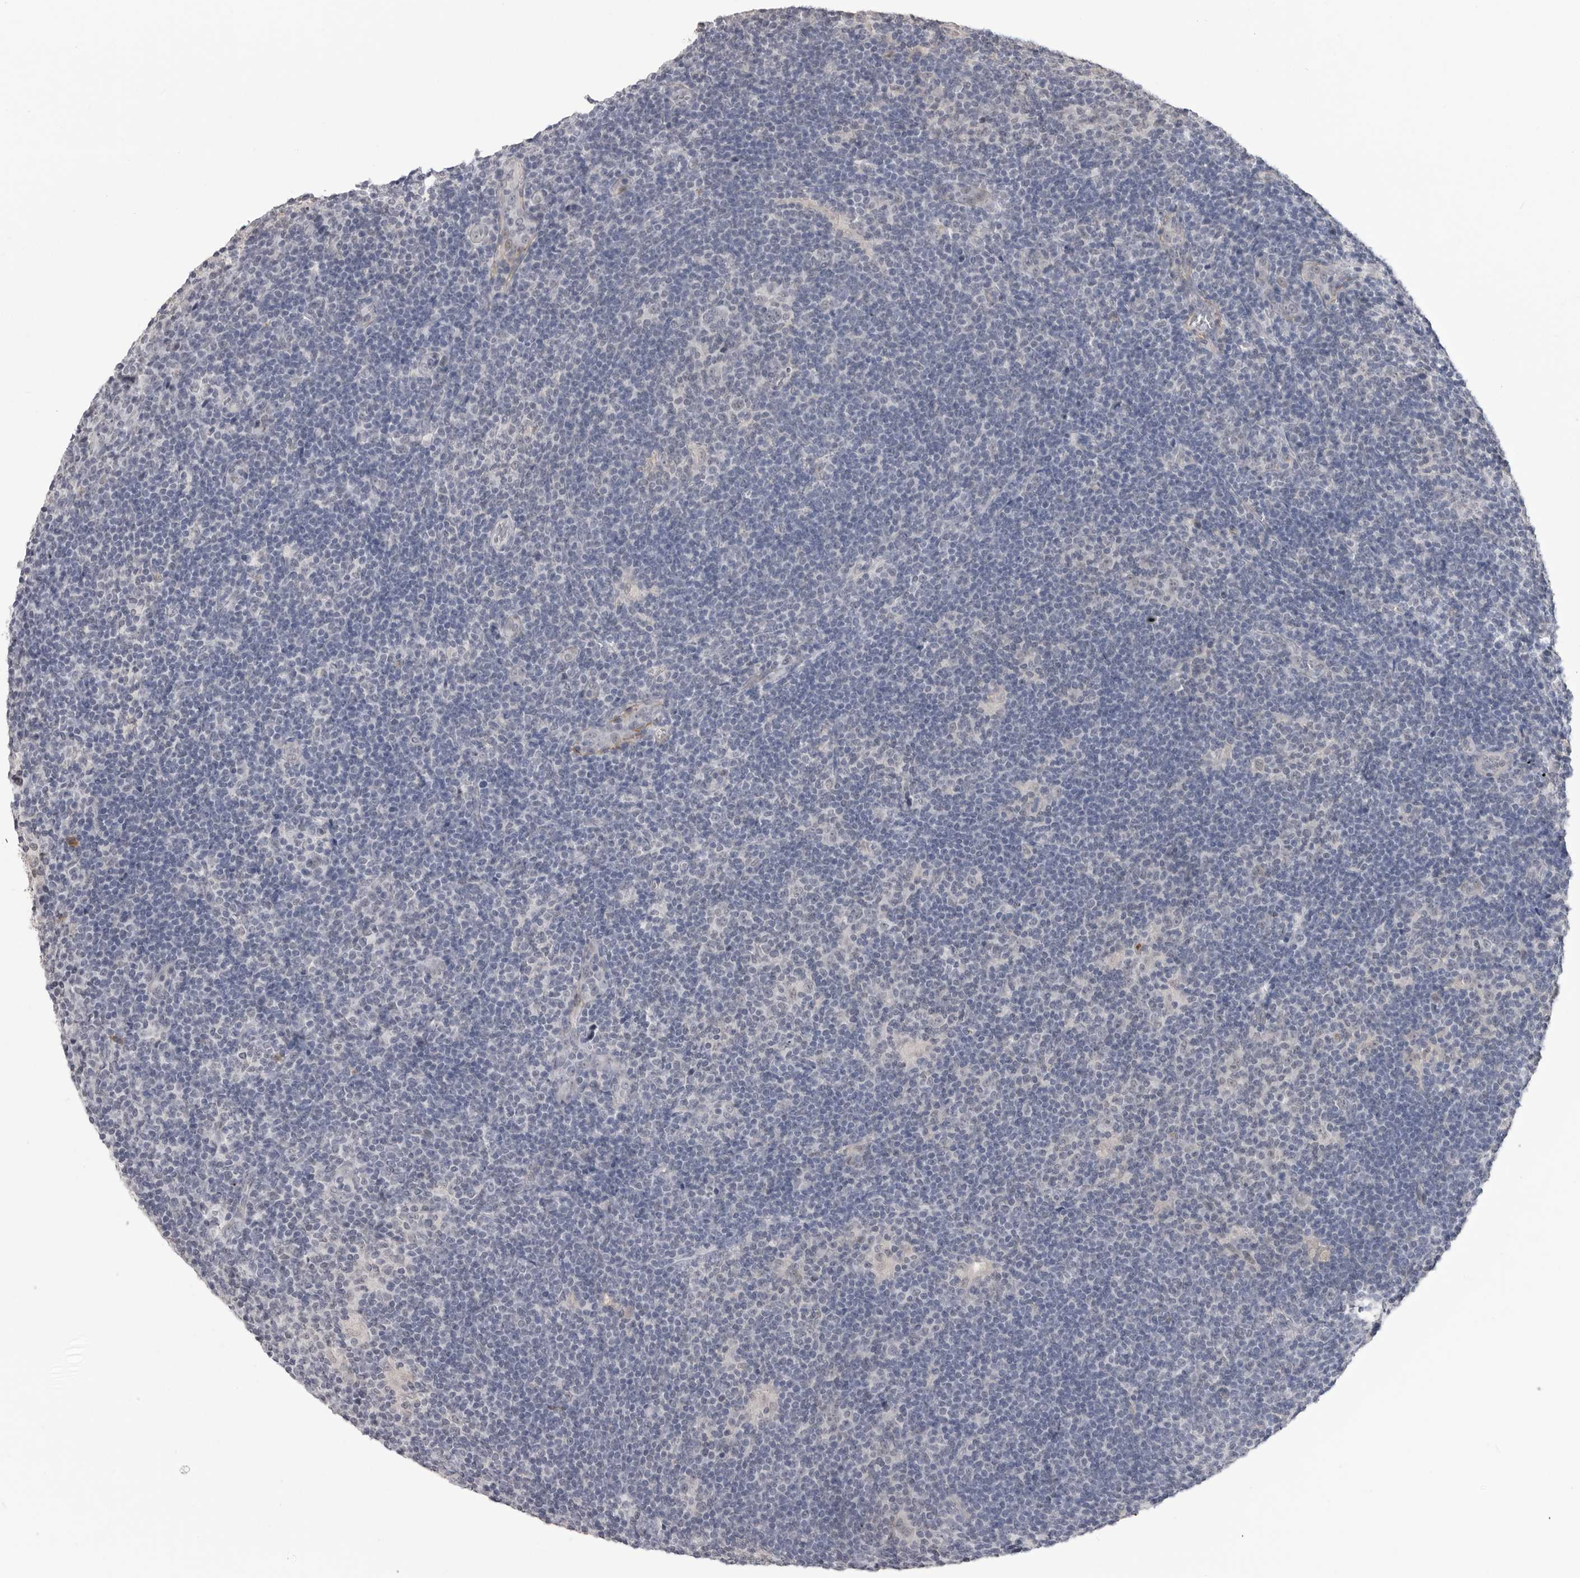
{"staining": {"intensity": "negative", "quantity": "none", "location": "none"}, "tissue": "lymphoma", "cell_type": "Tumor cells", "image_type": "cancer", "snomed": [{"axis": "morphology", "description": "Hodgkin's disease, NOS"}, {"axis": "topography", "description": "Lymph node"}], "caption": "A high-resolution micrograph shows immunohistochemistry staining of lymphoma, which displays no significant staining in tumor cells.", "gene": "PLEKHF1", "patient": {"sex": "female", "age": 57}}